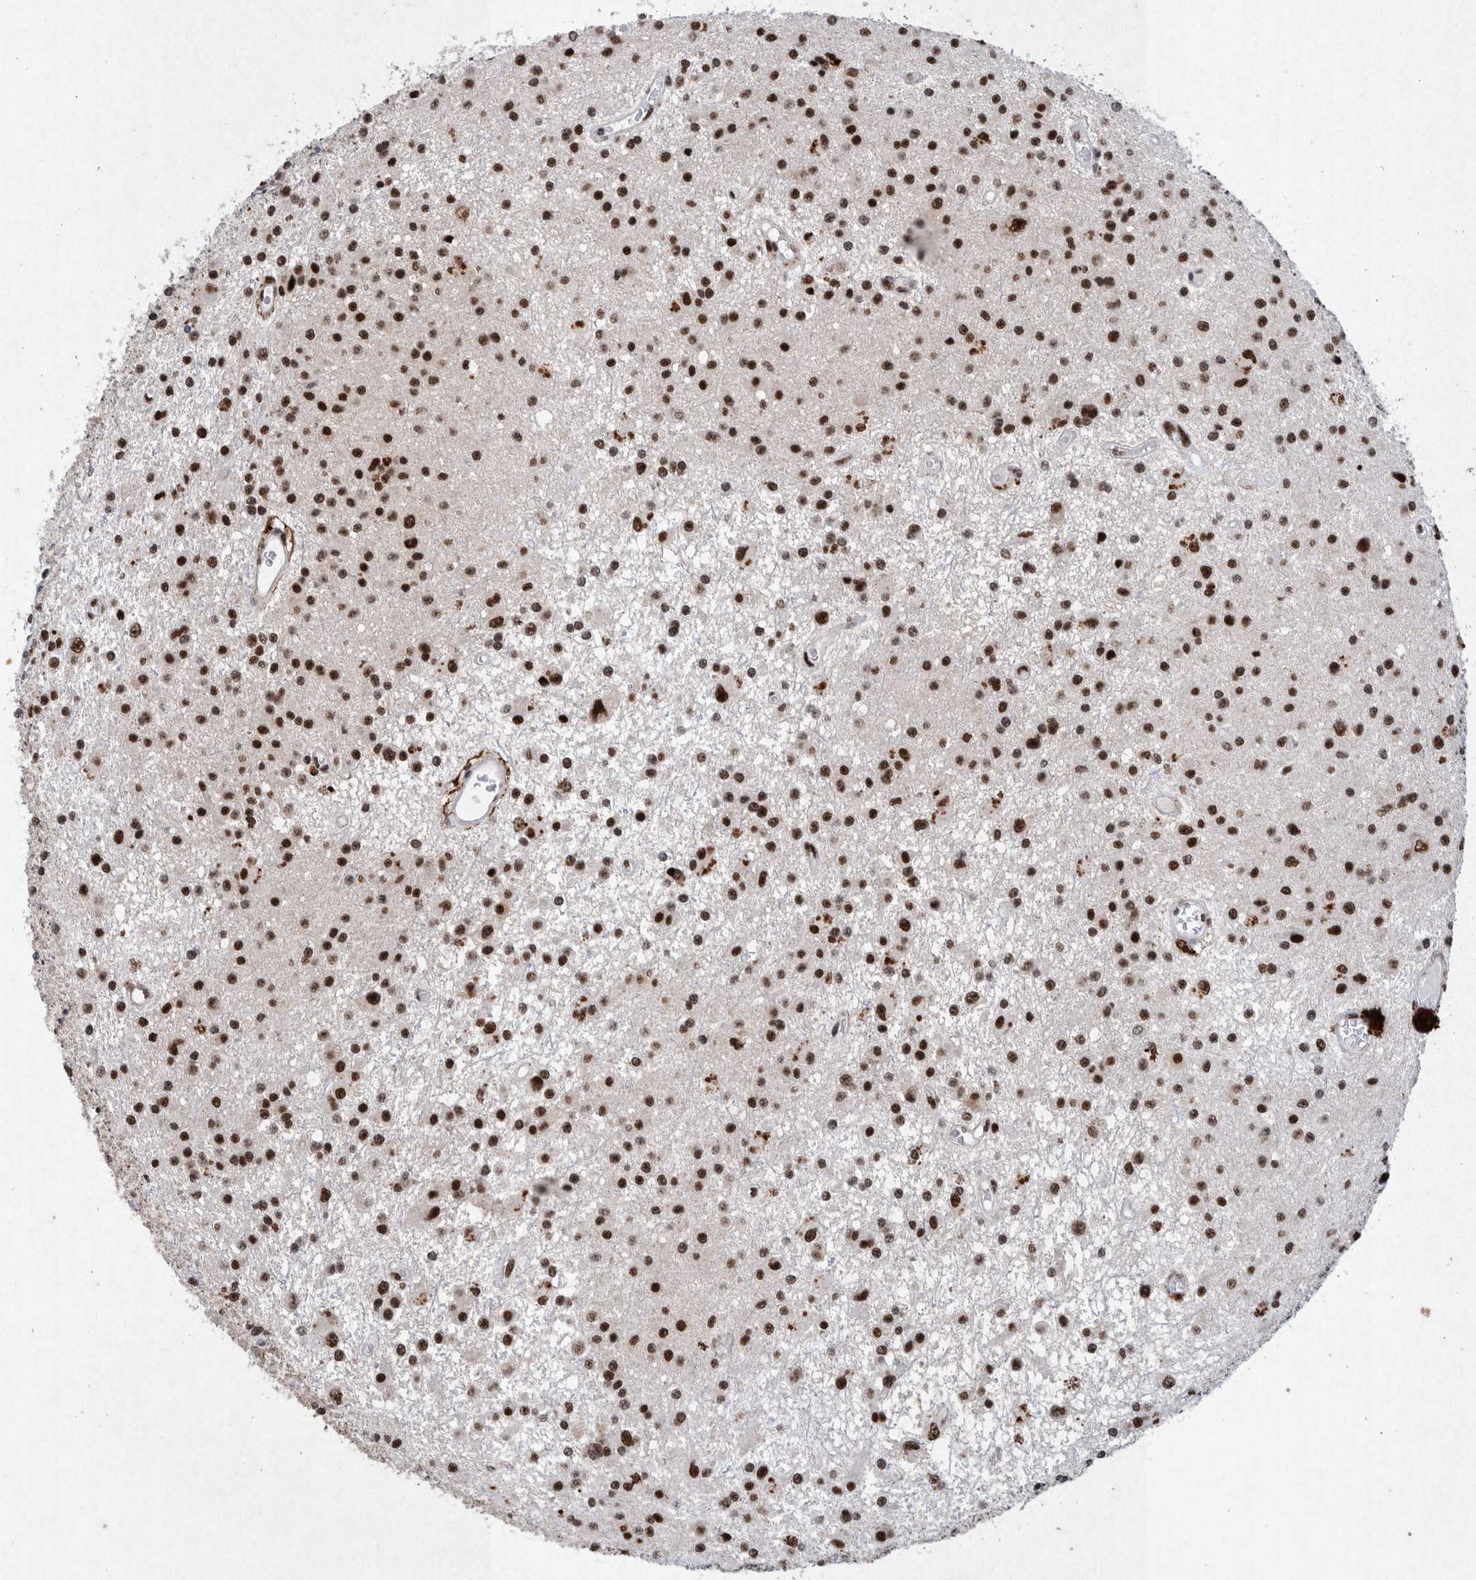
{"staining": {"intensity": "strong", "quantity": ">75%", "location": "nuclear"}, "tissue": "glioma", "cell_type": "Tumor cells", "image_type": "cancer", "snomed": [{"axis": "morphology", "description": "Glioma, malignant, Low grade"}, {"axis": "topography", "description": "Brain"}], "caption": "Immunohistochemical staining of human malignant low-grade glioma reveals strong nuclear protein positivity in about >75% of tumor cells.", "gene": "TAF10", "patient": {"sex": "male", "age": 58}}